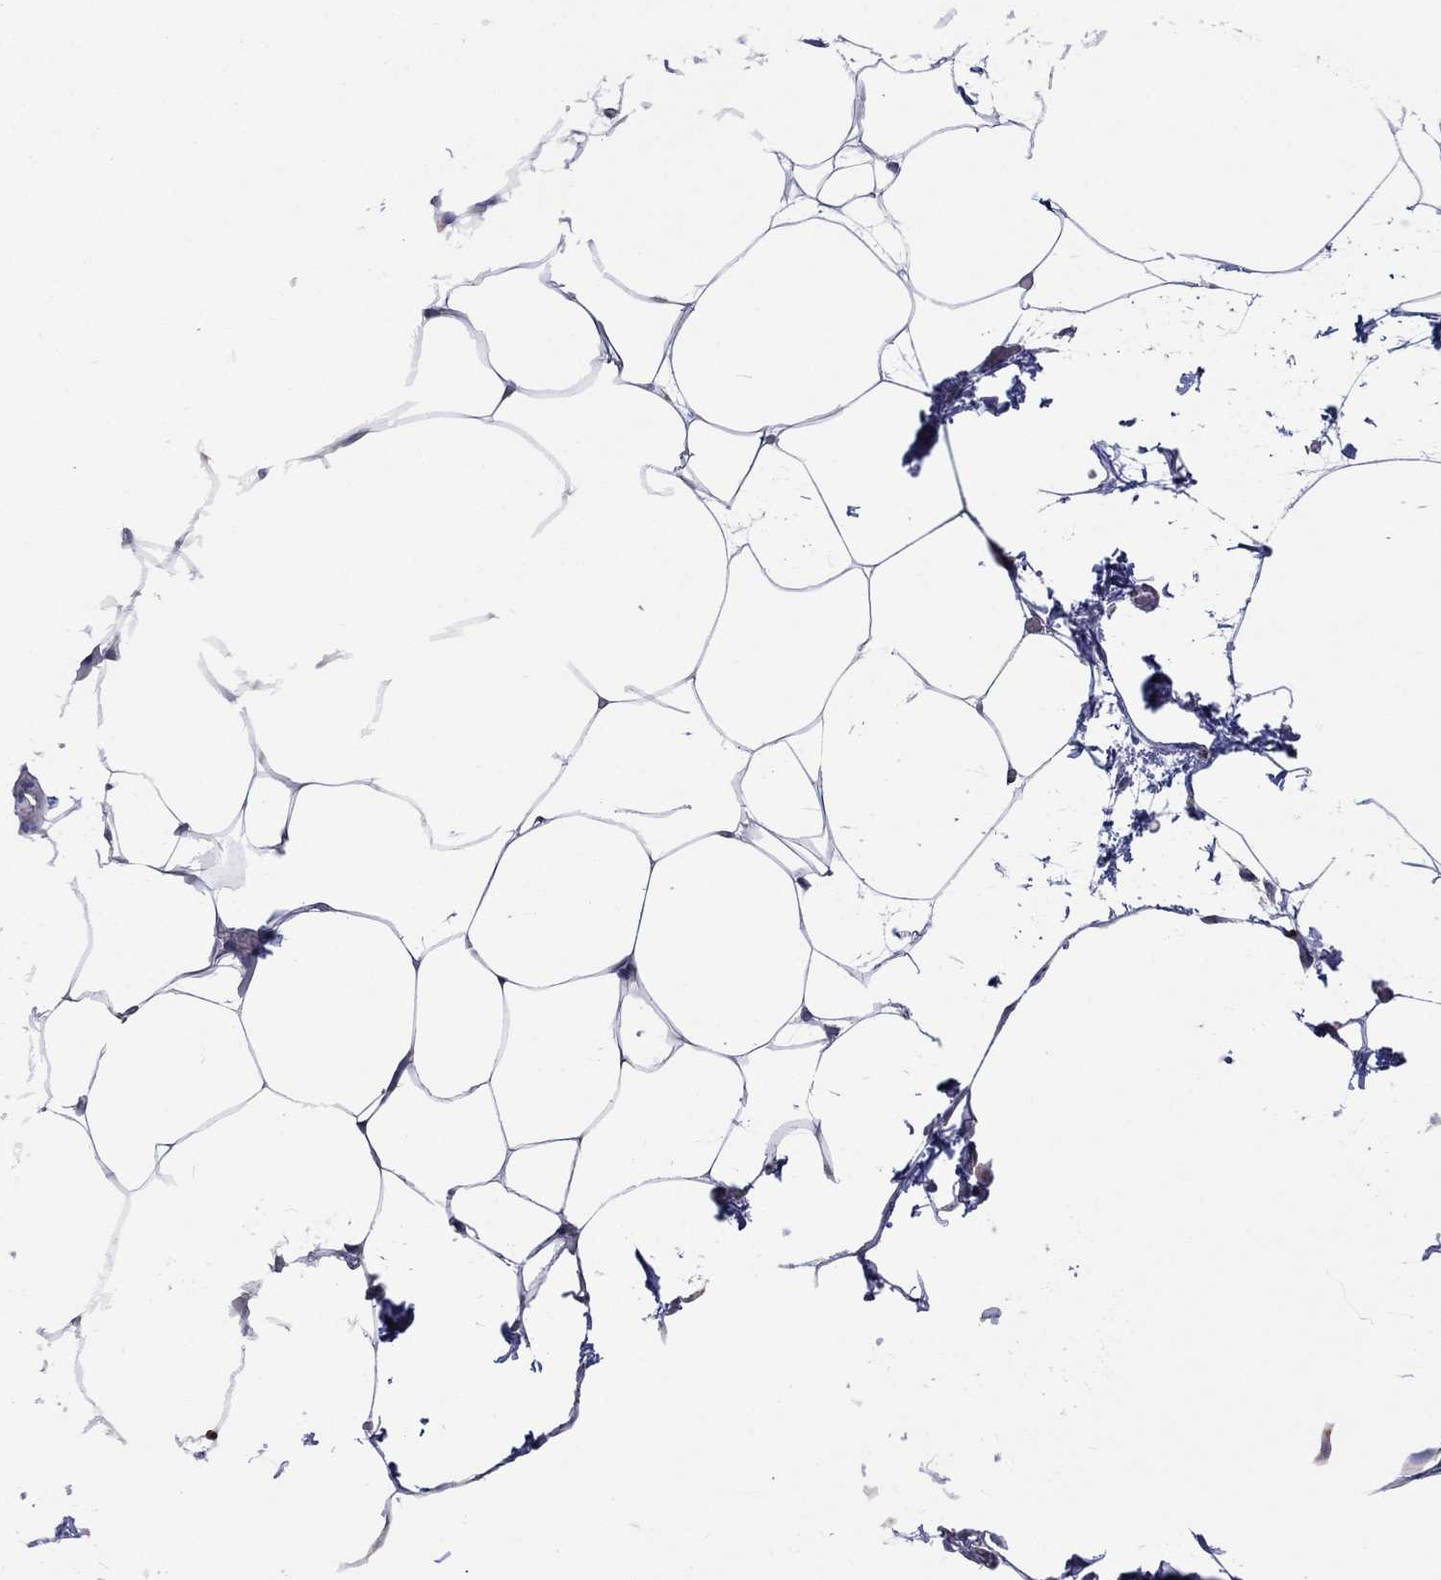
{"staining": {"intensity": "negative", "quantity": "none", "location": "none"}, "tissue": "adipose tissue", "cell_type": "Adipocytes", "image_type": "normal", "snomed": [{"axis": "morphology", "description": "Normal tissue, NOS"}, {"axis": "topography", "description": "Adipose tissue"}], "caption": "A high-resolution photomicrograph shows IHC staining of unremarkable adipose tissue, which reveals no significant positivity in adipocytes. Nuclei are stained in blue.", "gene": "GPR155", "patient": {"sex": "male", "age": 57}}